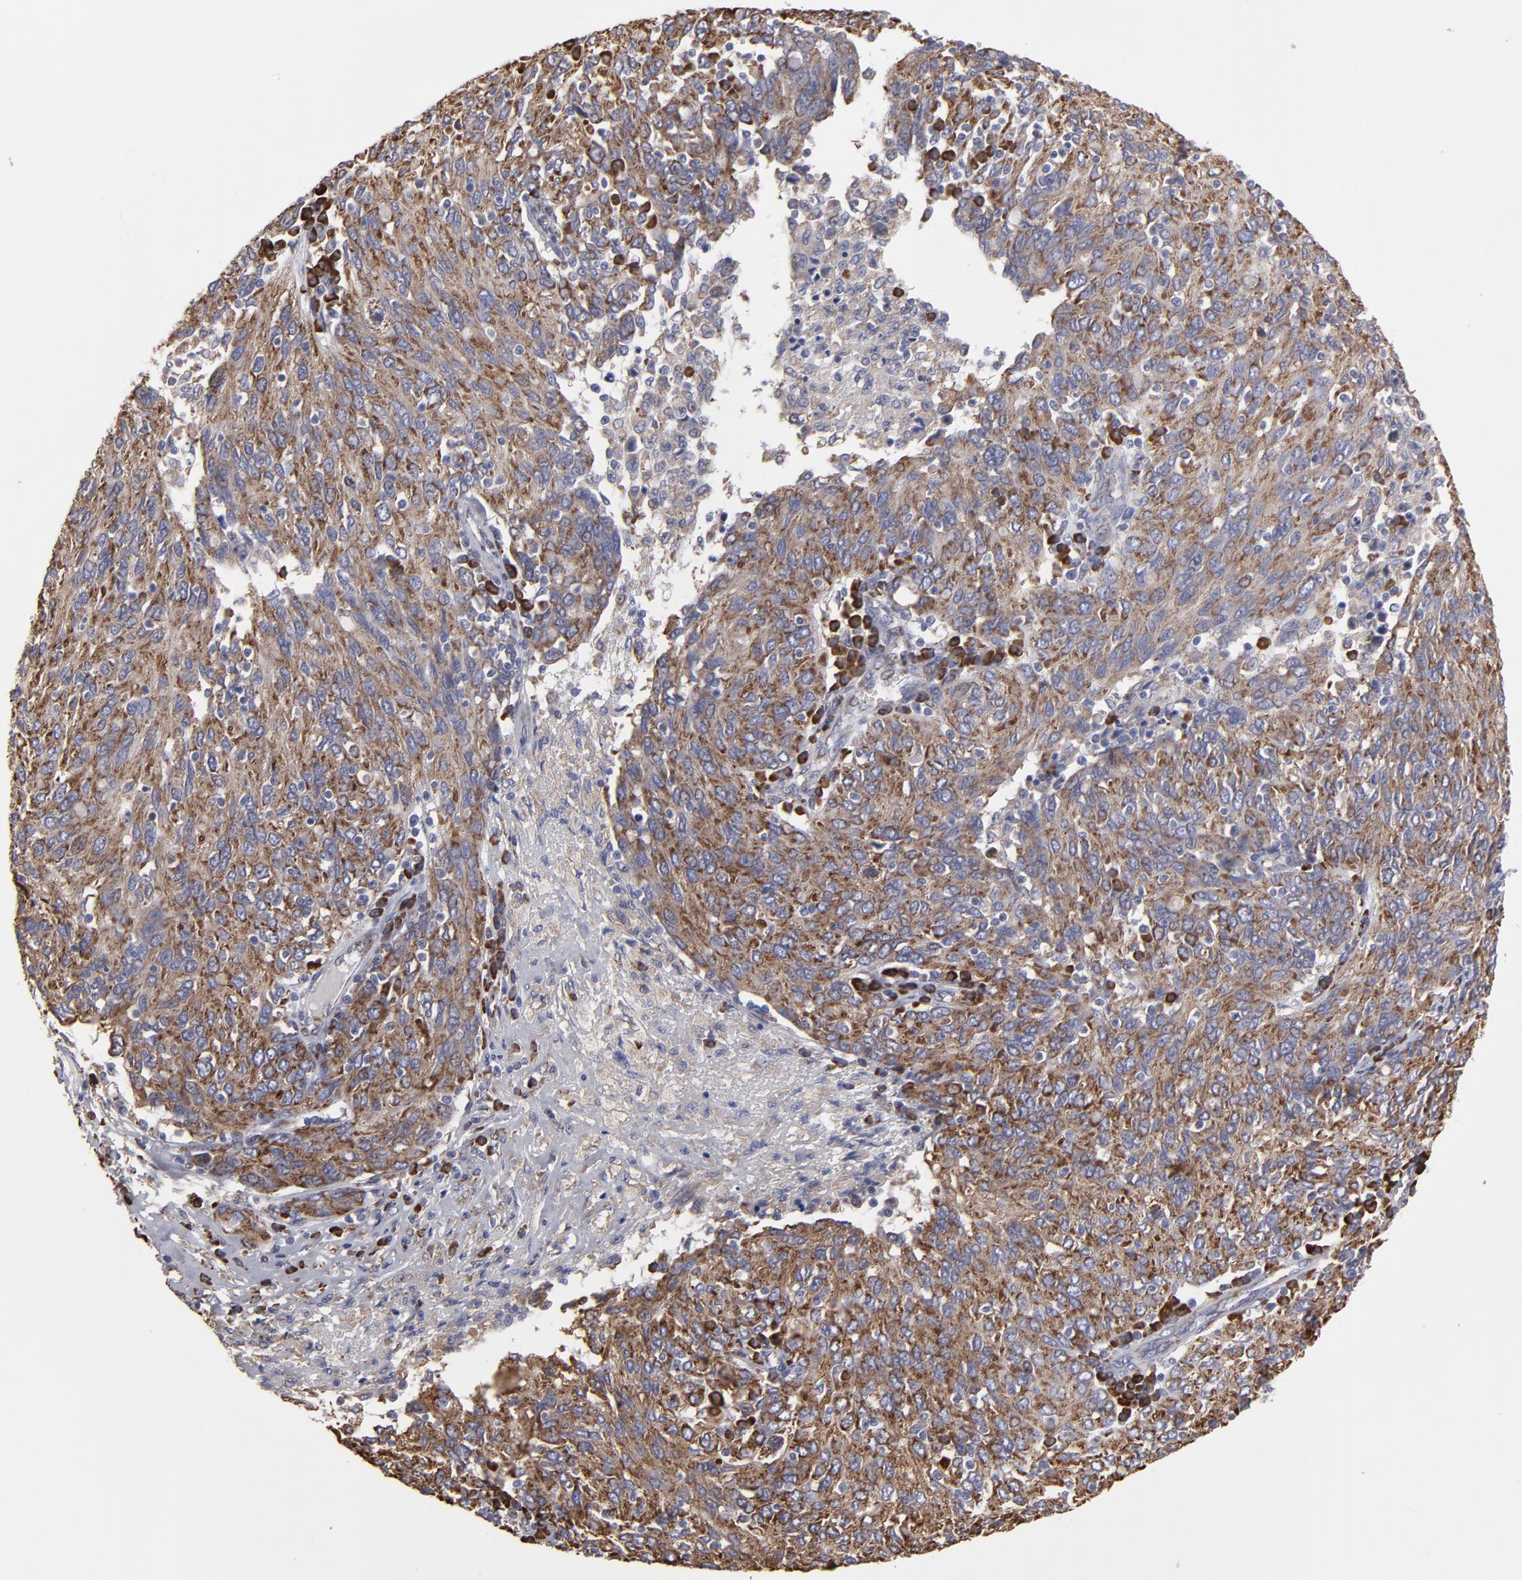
{"staining": {"intensity": "moderate", "quantity": ">75%", "location": "cytoplasmic/membranous"}, "tissue": "ovarian cancer", "cell_type": "Tumor cells", "image_type": "cancer", "snomed": [{"axis": "morphology", "description": "Carcinoma, endometroid"}, {"axis": "topography", "description": "Ovary"}], "caption": "This image reveals immunohistochemistry (IHC) staining of human ovarian cancer, with medium moderate cytoplasmic/membranous expression in approximately >75% of tumor cells.", "gene": "SND1", "patient": {"sex": "female", "age": 50}}